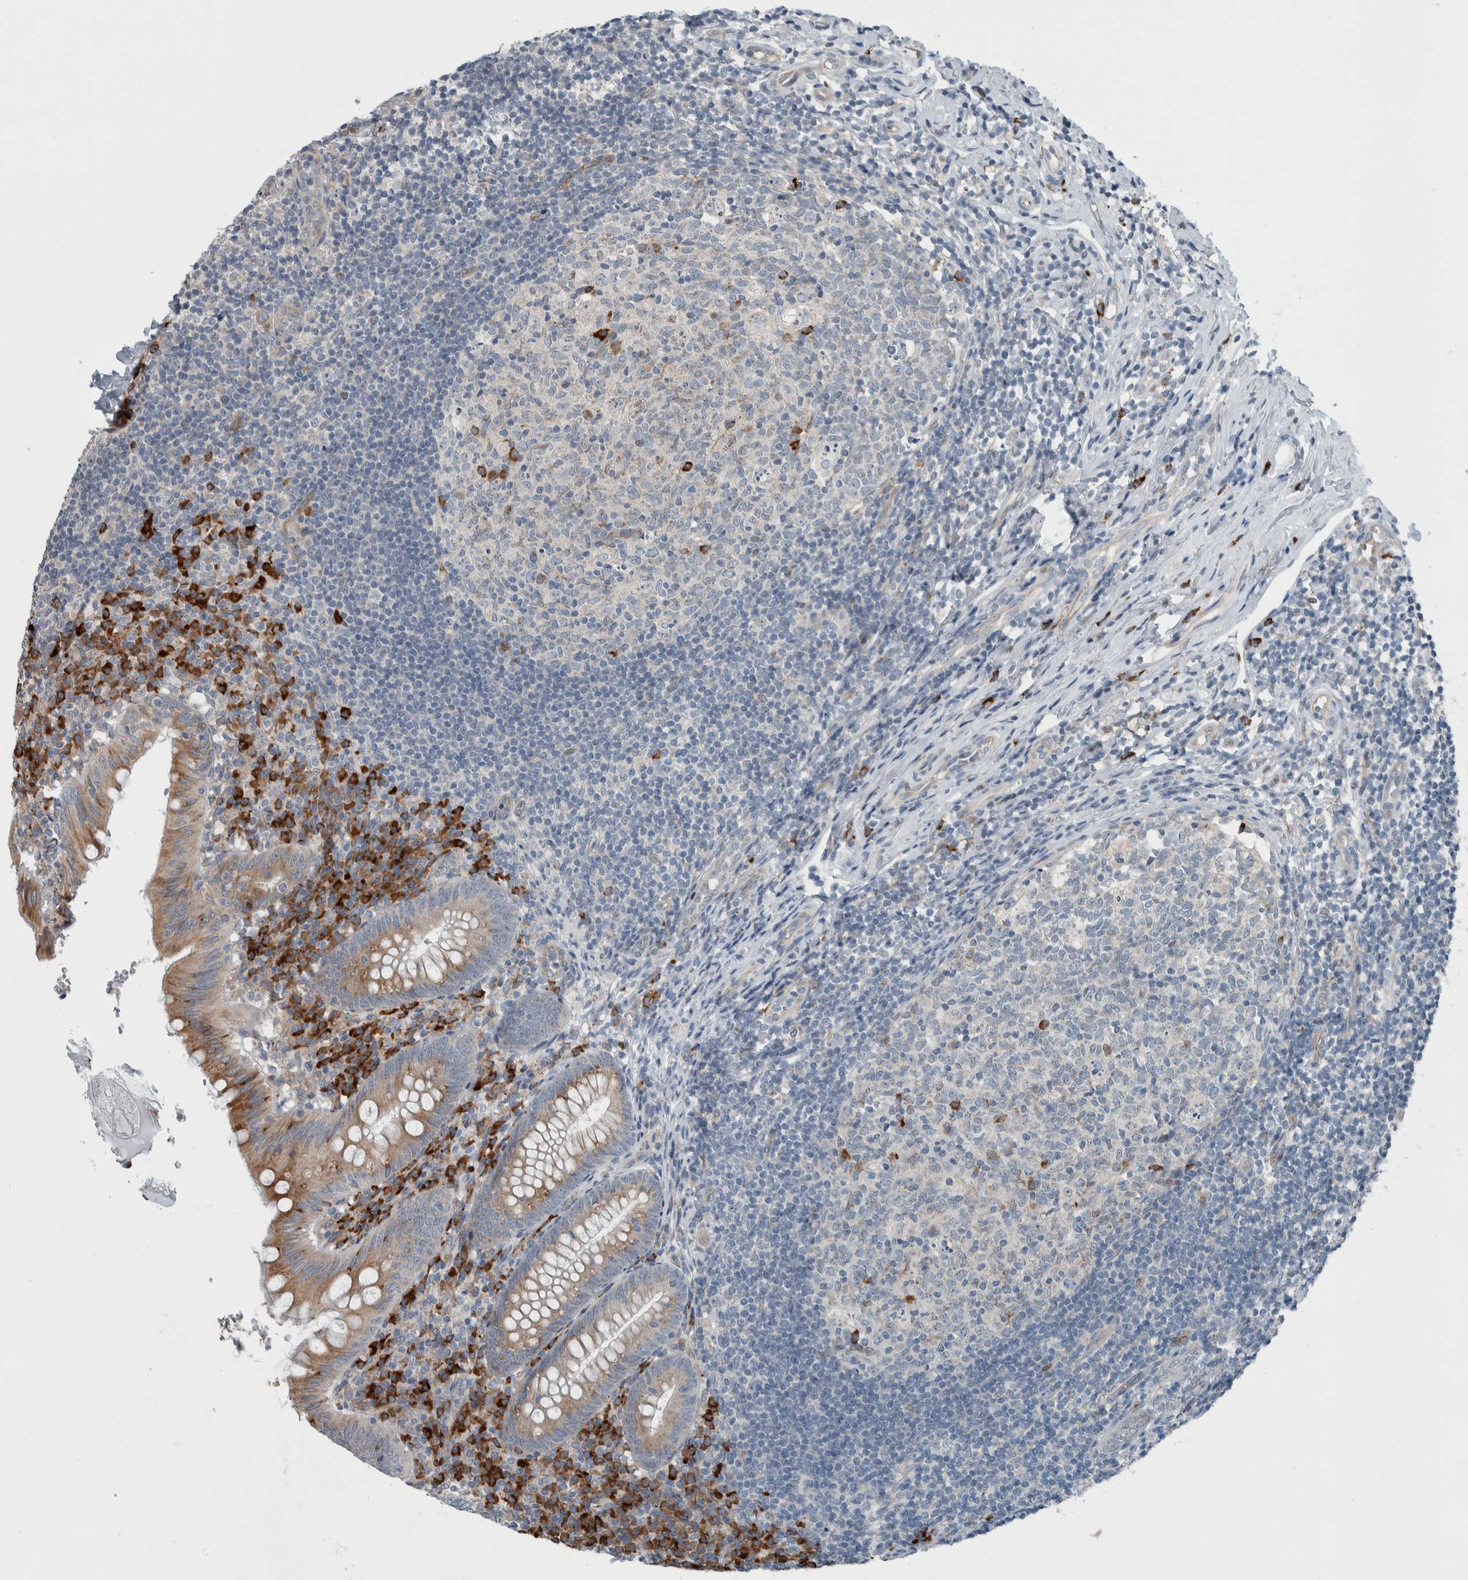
{"staining": {"intensity": "moderate", "quantity": ">75%", "location": "cytoplasmic/membranous"}, "tissue": "appendix", "cell_type": "Glandular cells", "image_type": "normal", "snomed": [{"axis": "morphology", "description": "Normal tissue, NOS"}, {"axis": "topography", "description": "Appendix"}], "caption": "Glandular cells reveal medium levels of moderate cytoplasmic/membranous staining in about >75% of cells in unremarkable appendix.", "gene": "USP25", "patient": {"sex": "male", "age": 8}}